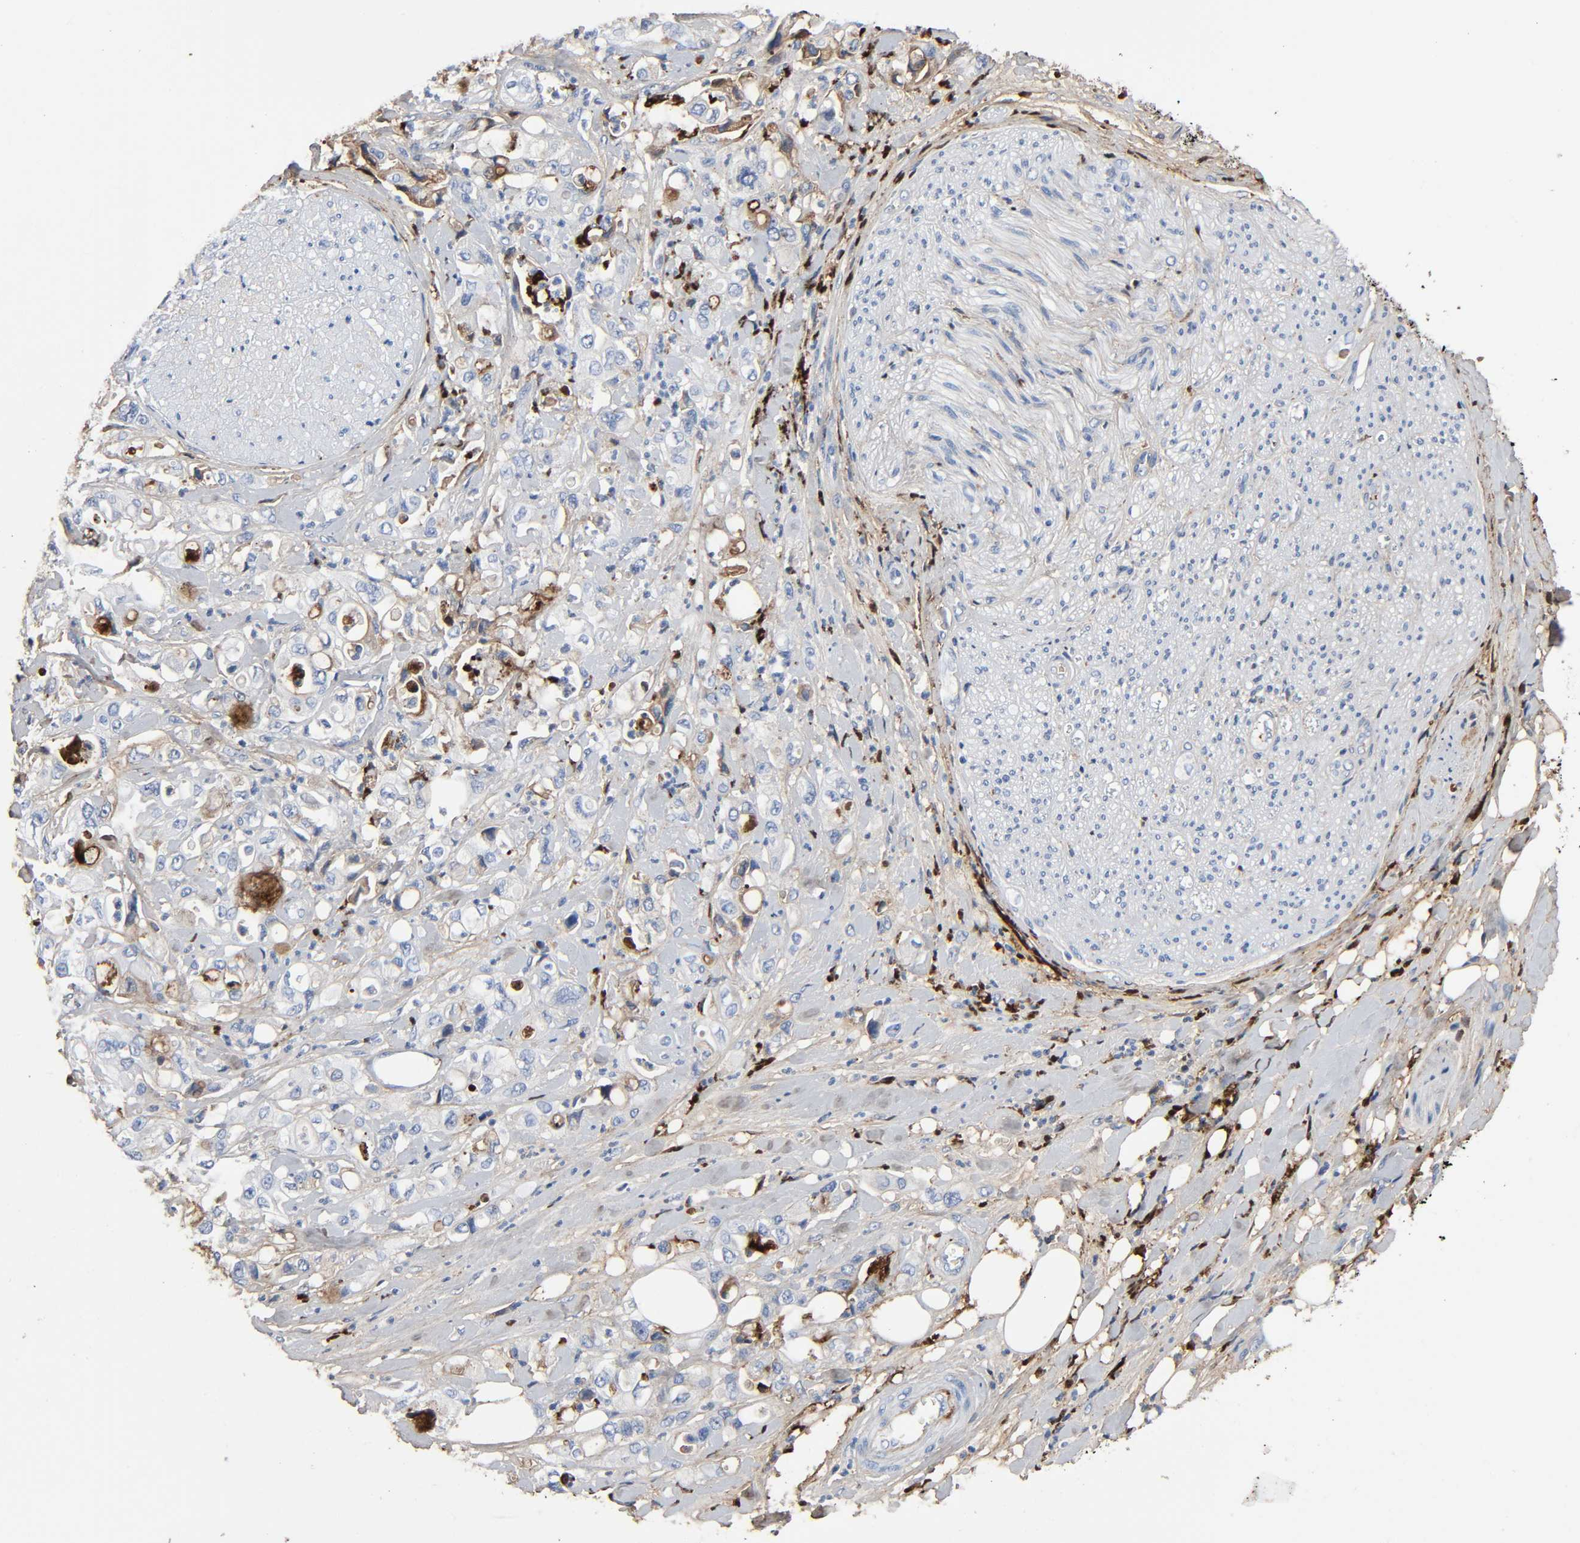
{"staining": {"intensity": "moderate", "quantity": "<25%", "location": "cytoplasmic/membranous"}, "tissue": "pancreatic cancer", "cell_type": "Tumor cells", "image_type": "cancer", "snomed": [{"axis": "morphology", "description": "Adenocarcinoma, NOS"}, {"axis": "topography", "description": "Pancreas"}], "caption": "Brown immunohistochemical staining in human pancreatic adenocarcinoma exhibits moderate cytoplasmic/membranous staining in approximately <25% of tumor cells.", "gene": "C3", "patient": {"sex": "male", "age": 70}}